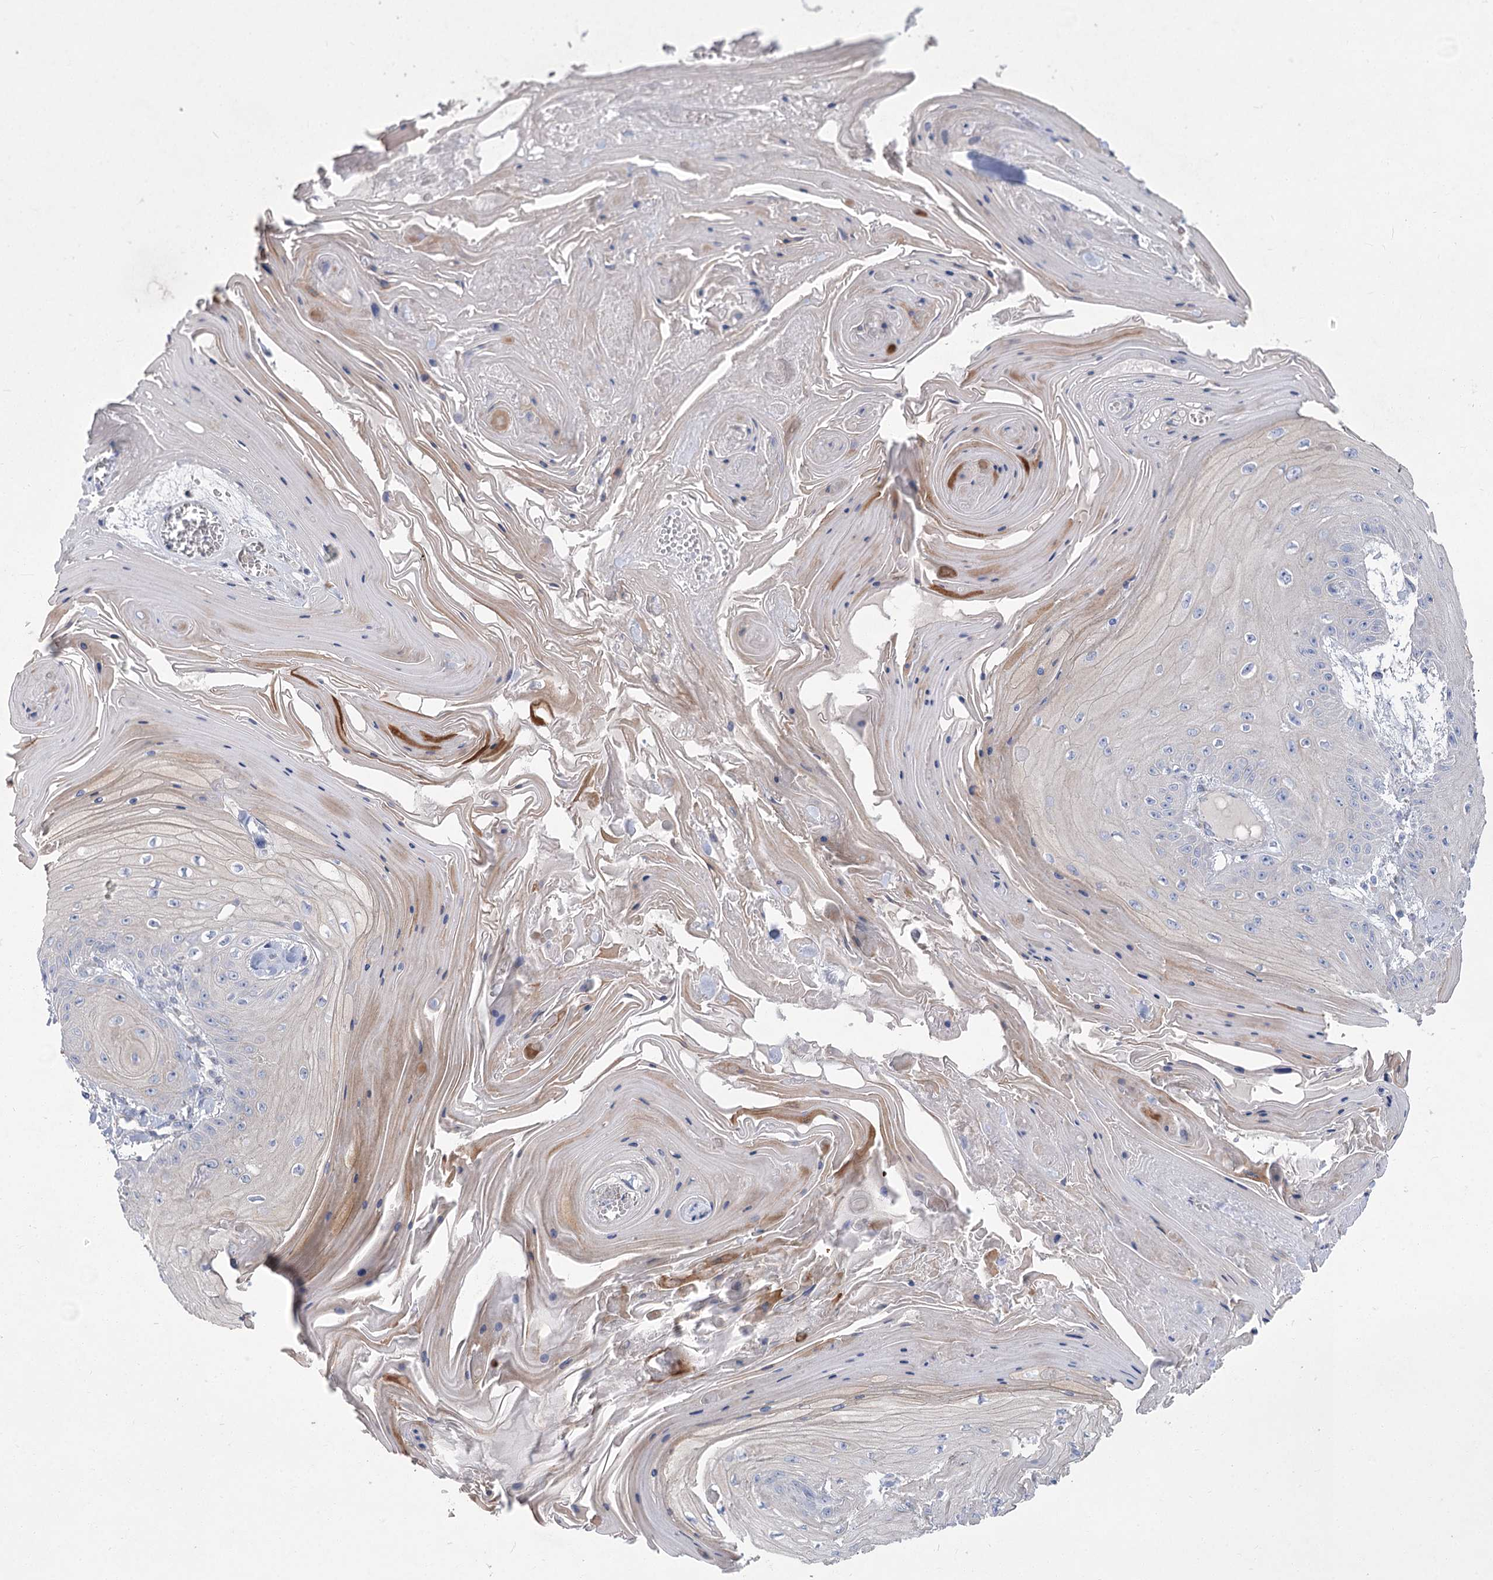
{"staining": {"intensity": "negative", "quantity": "none", "location": "none"}, "tissue": "skin cancer", "cell_type": "Tumor cells", "image_type": "cancer", "snomed": [{"axis": "morphology", "description": "Squamous cell carcinoma, NOS"}, {"axis": "topography", "description": "Skin"}], "caption": "The image shows no significant positivity in tumor cells of skin cancer. (DAB (3,3'-diaminobenzidine) immunohistochemistry, high magnification).", "gene": "SLC9A3", "patient": {"sex": "male", "age": 74}}